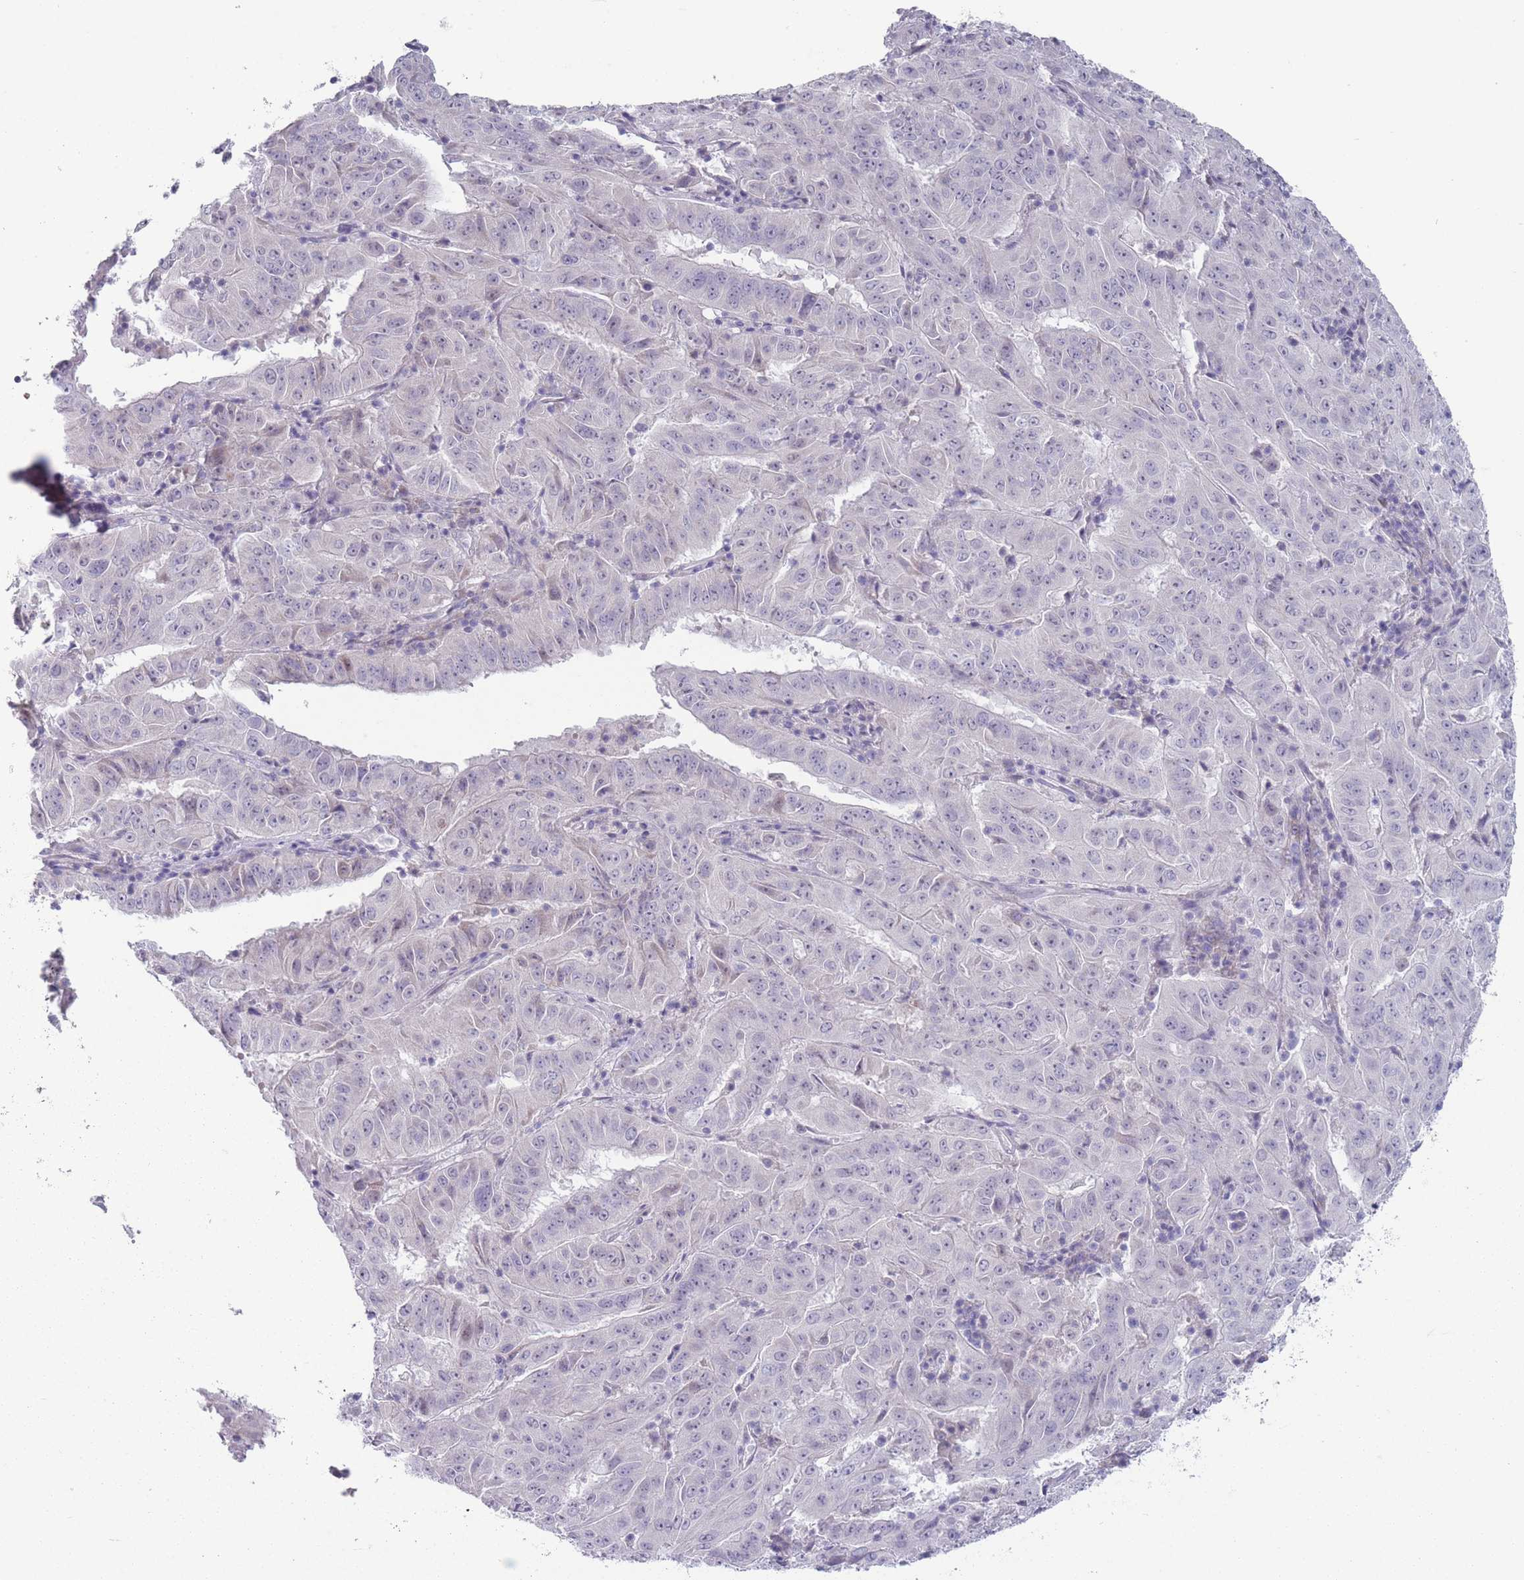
{"staining": {"intensity": "negative", "quantity": "none", "location": "none"}, "tissue": "pancreatic cancer", "cell_type": "Tumor cells", "image_type": "cancer", "snomed": [{"axis": "morphology", "description": "Adenocarcinoma, NOS"}, {"axis": "topography", "description": "Pancreas"}], "caption": "Immunohistochemistry (IHC) photomicrograph of neoplastic tissue: human pancreatic cancer stained with DAB (3,3'-diaminobenzidine) reveals no significant protein expression in tumor cells.", "gene": "PAIP2B", "patient": {"sex": "male", "age": 63}}